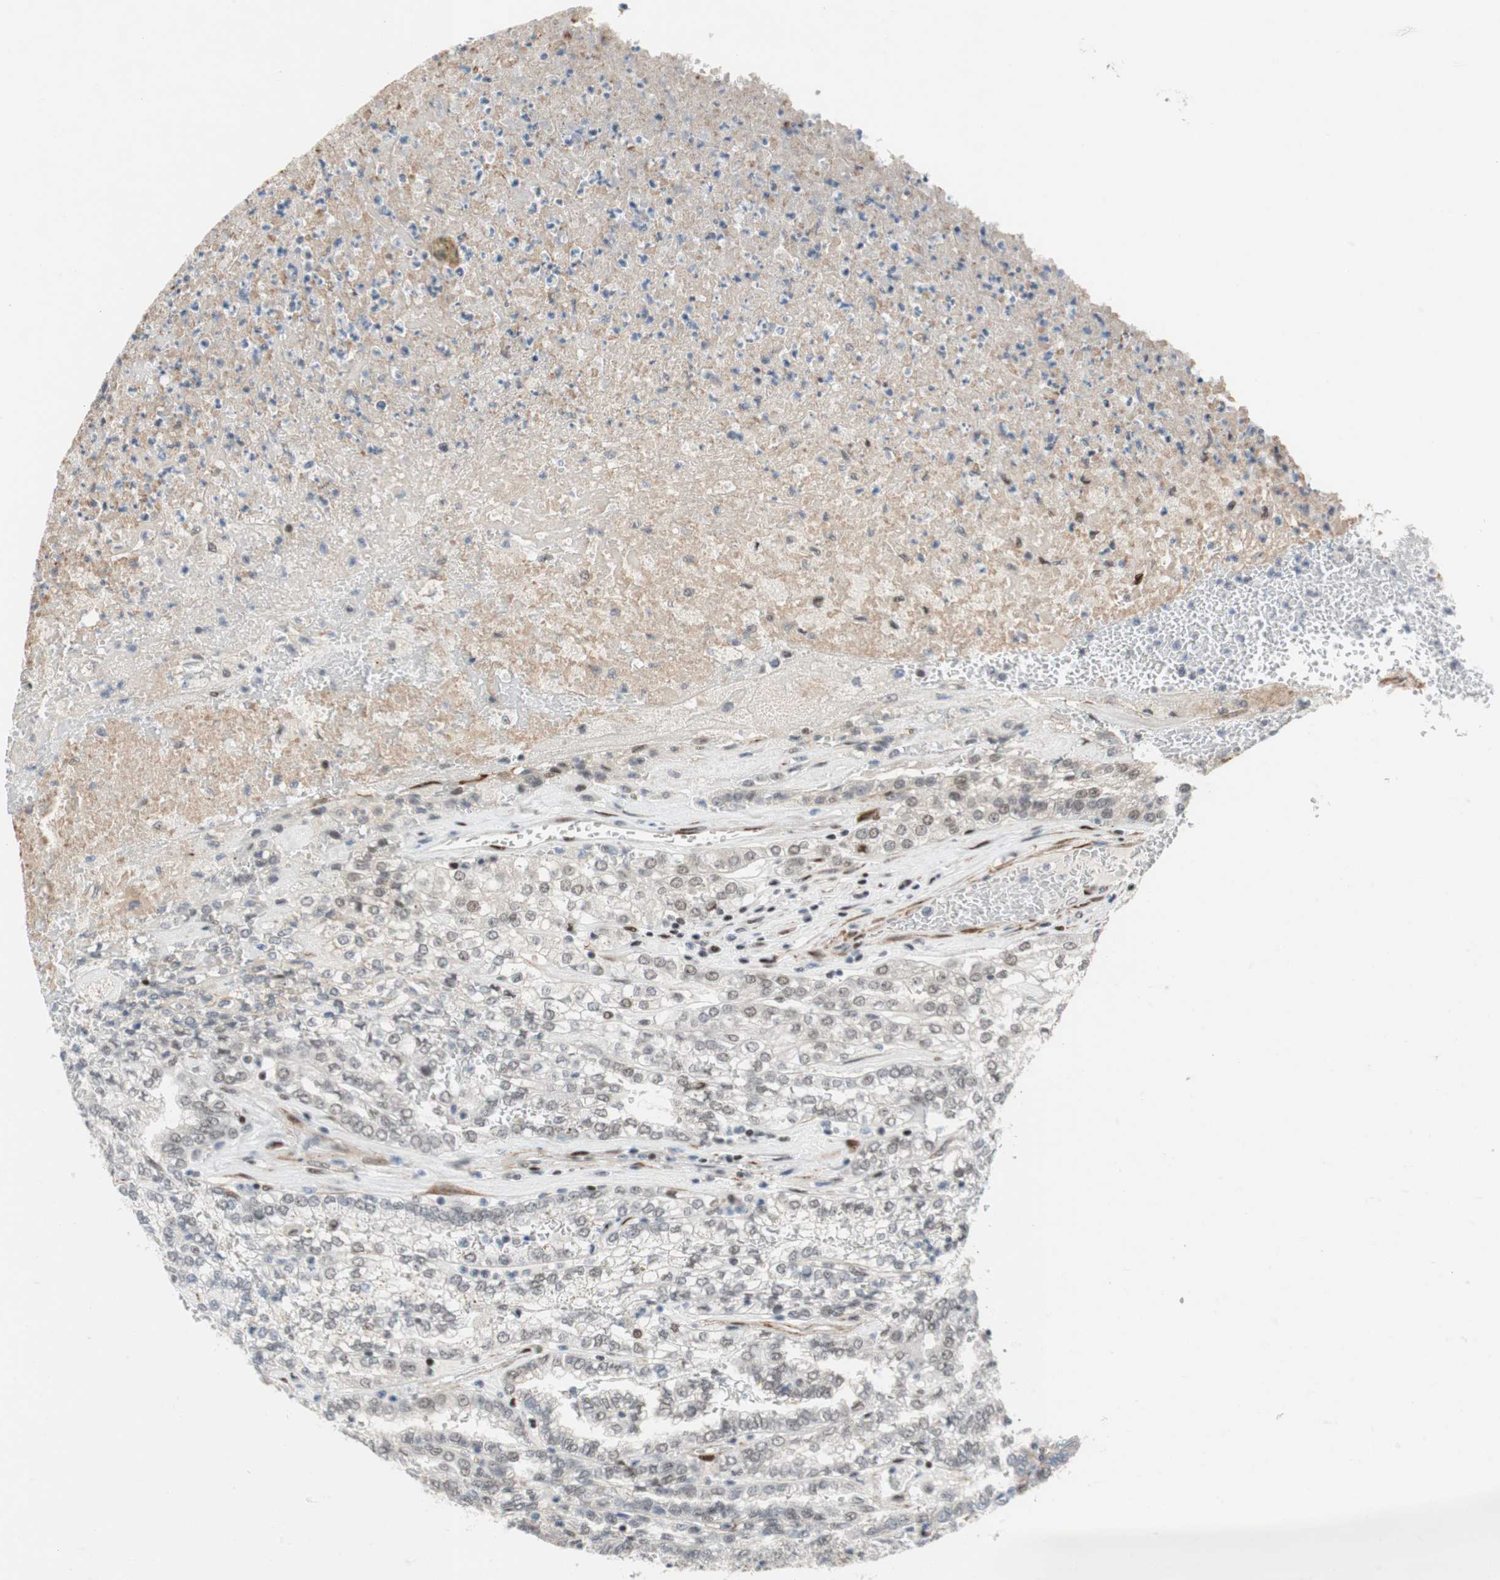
{"staining": {"intensity": "moderate", "quantity": "<25%", "location": "cytoplasmic/membranous"}, "tissue": "renal cancer", "cell_type": "Tumor cells", "image_type": "cancer", "snomed": [{"axis": "morphology", "description": "Inflammation, NOS"}, {"axis": "morphology", "description": "Adenocarcinoma, NOS"}, {"axis": "topography", "description": "Kidney"}], "caption": "Human renal cancer (adenocarcinoma) stained with a protein marker displays moderate staining in tumor cells.", "gene": "FBXO44", "patient": {"sex": "male", "age": 68}}